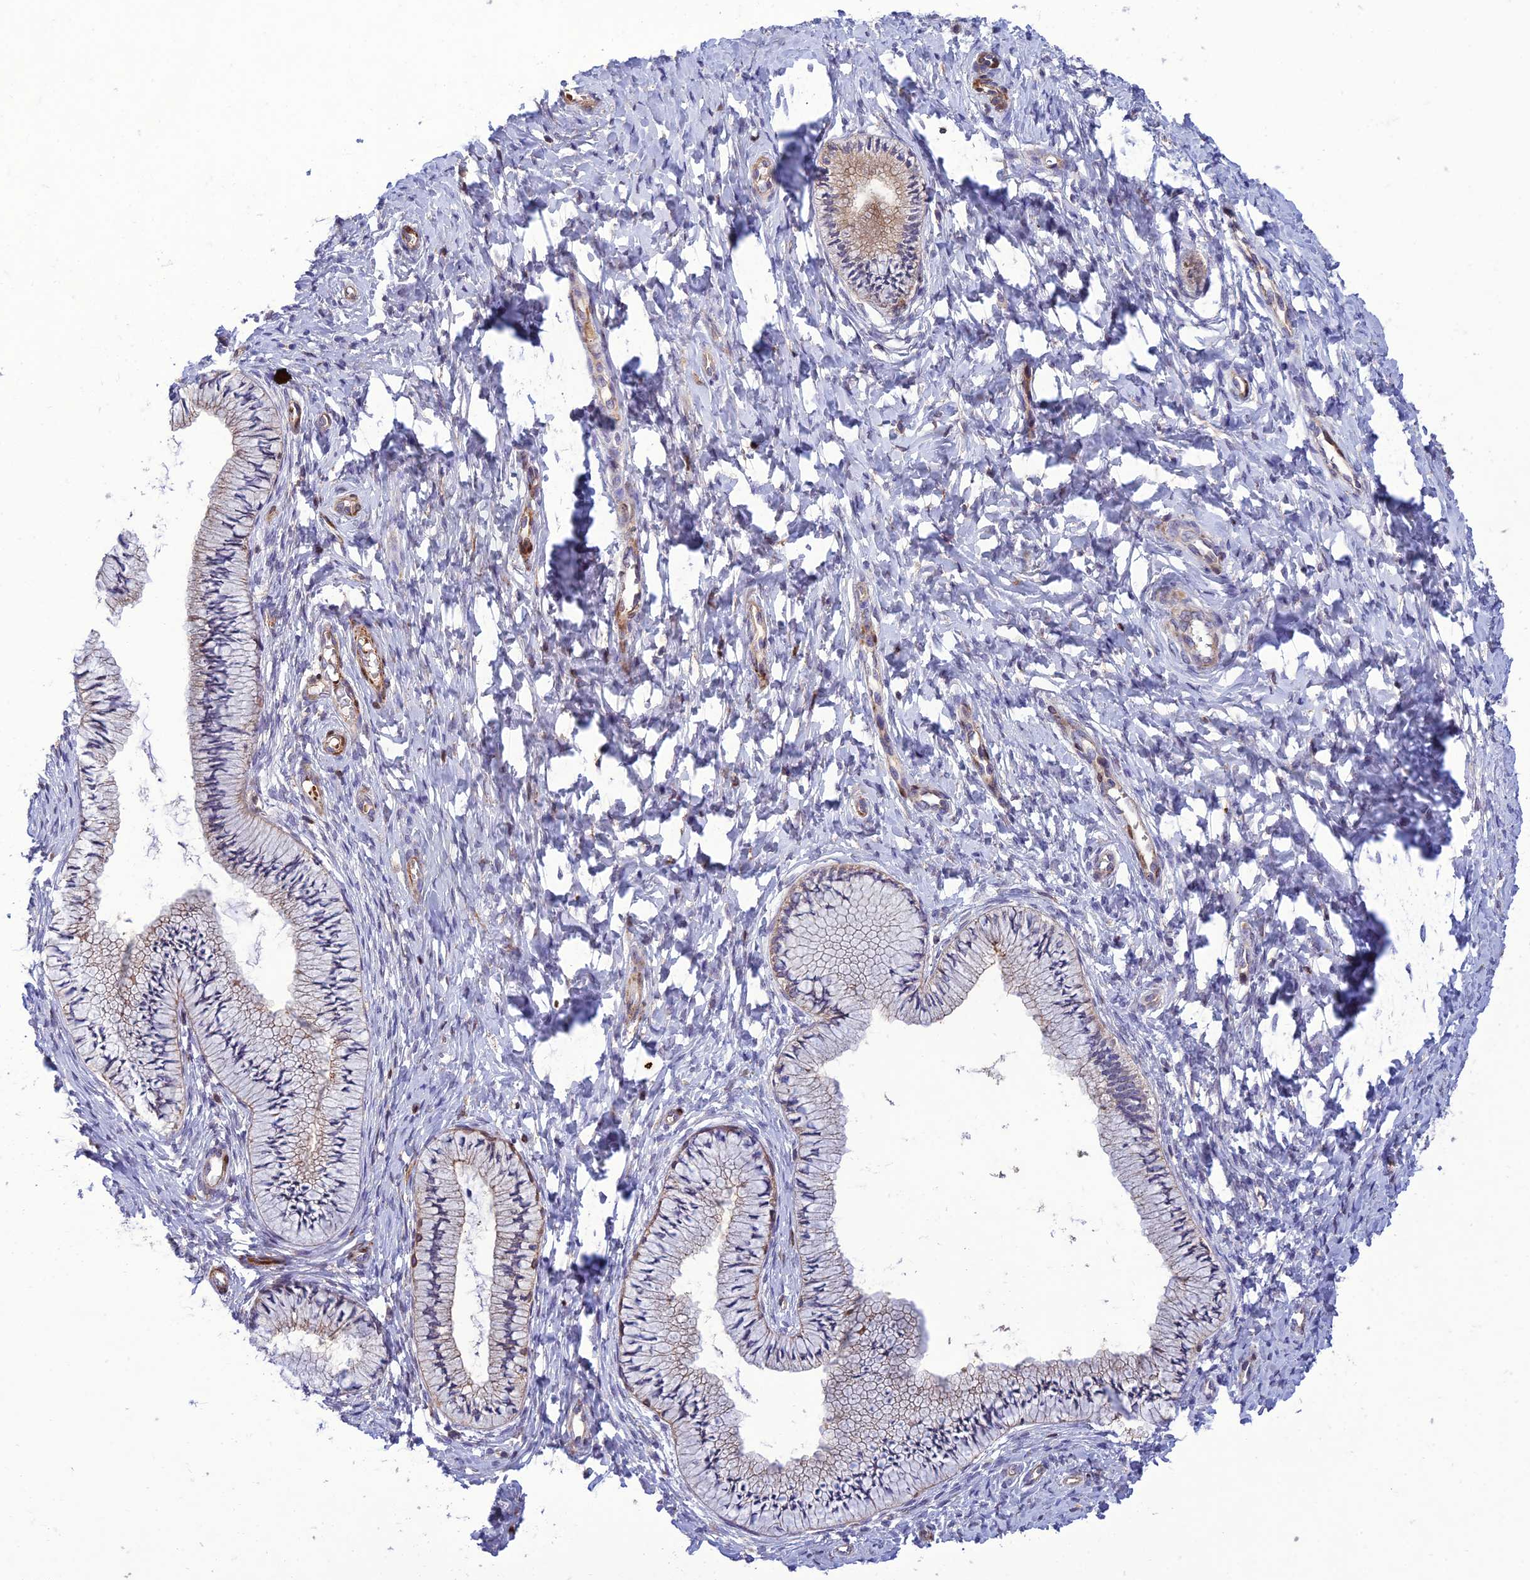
{"staining": {"intensity": "moderate", "quantity": "<25%", "location": "cytoplasmic/membranous"}, "tissue": "cervix", "cell_type": "Glandular cells", "image_type": "normal", "snomed": [{"axis": "morphology", "description": "Normal tissue, NOS"}, {"axis": "topography", "description": "Cervix"}], "caption": "Immunohistochemistry image of normal cervix stained for a protein (brown), which exhibits low levels of moderate cytoplasmic/membranous staining in approximately <25% of glandular cells.", "gene": "IRAK3", "patient": {"sex": "female", "age": 36}}